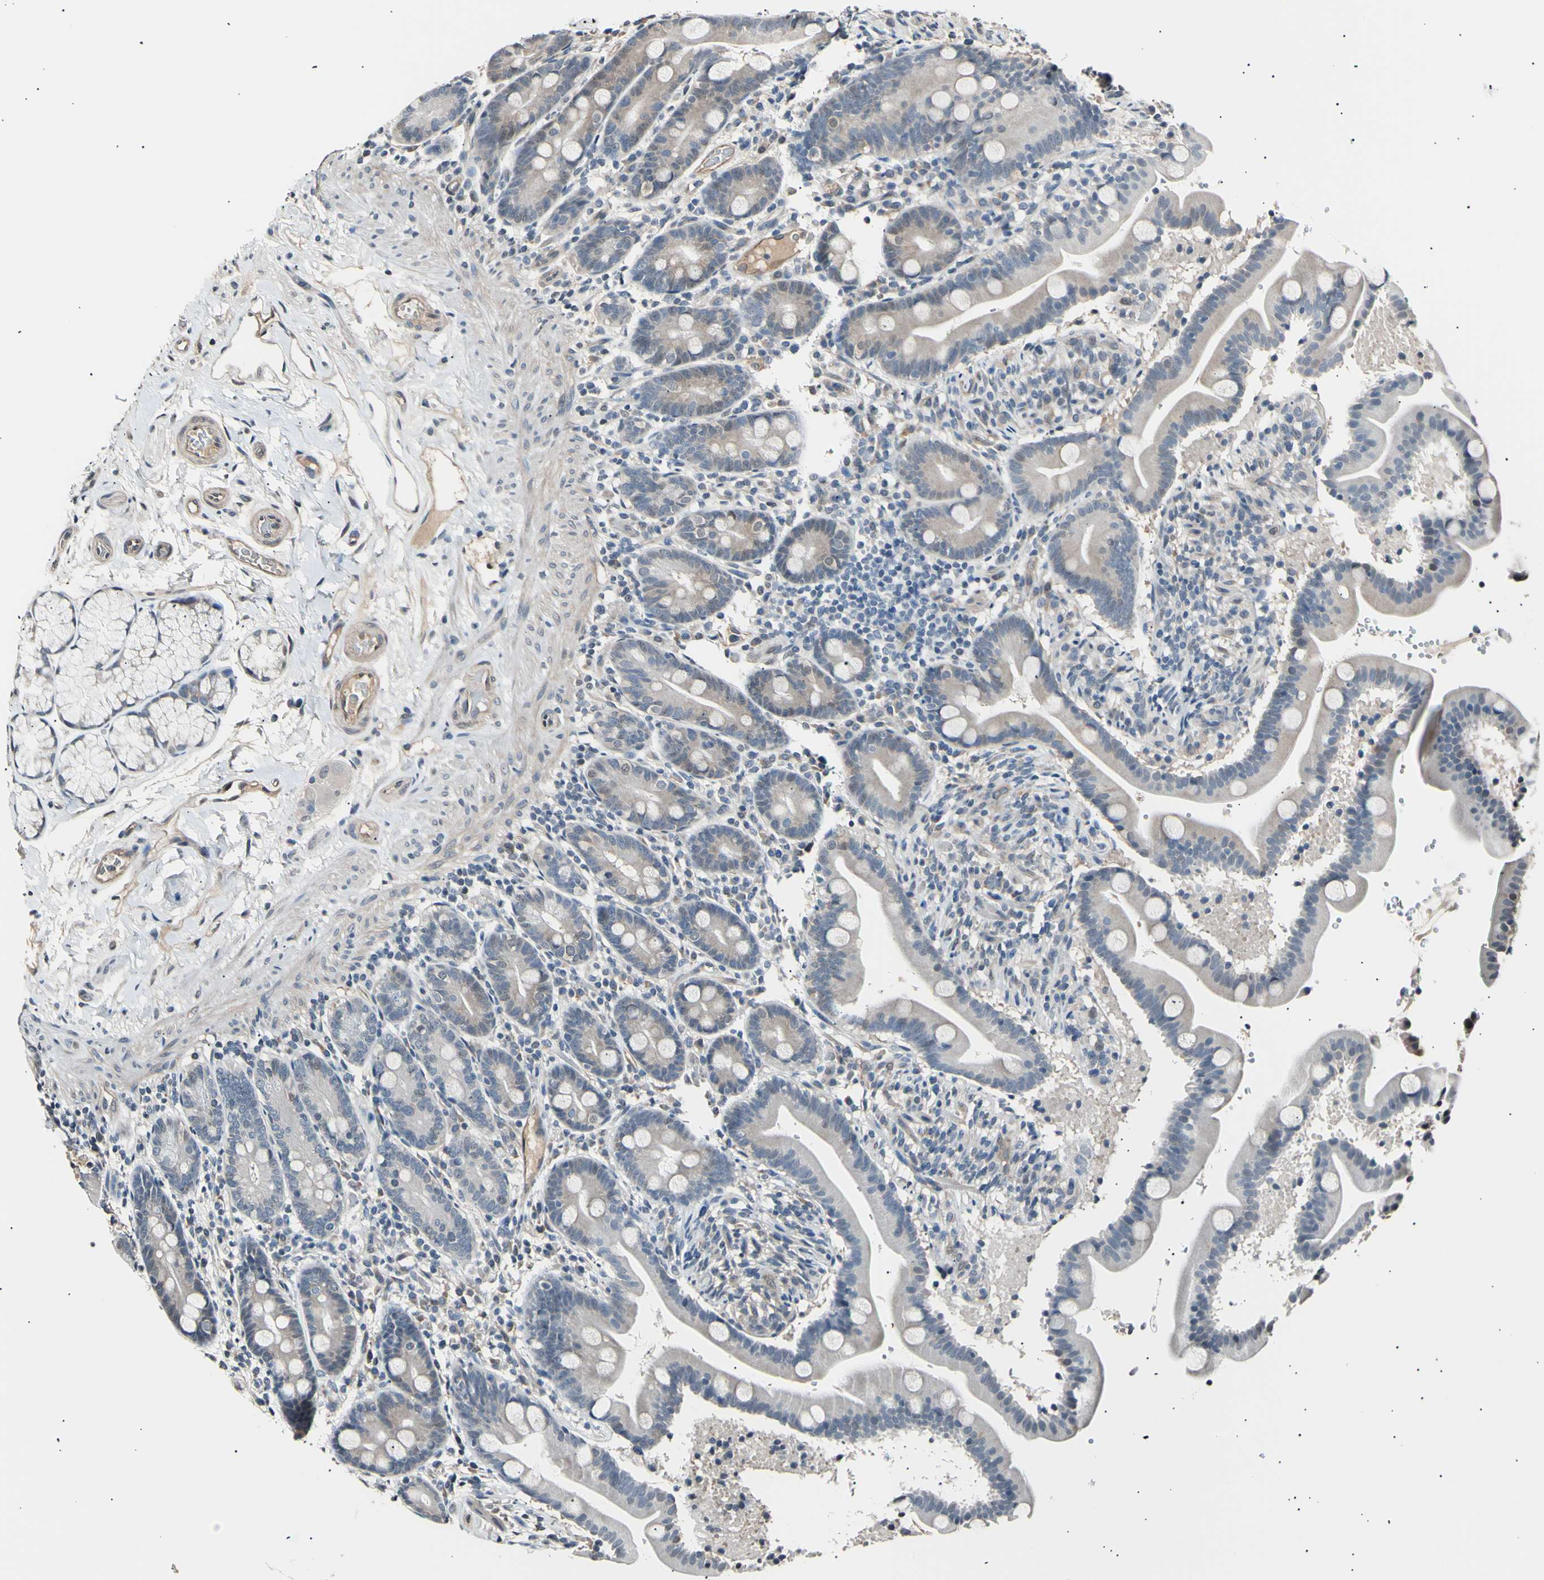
{"staining": {"intensity": "negative", "quantity": "none", "location": "none"}, "tissue": "duodenum", "cell_type": "Glandular cells", "image_type": "normal", "snomed": [{"axis": "morphology", "description": "Normal tissue, NOS"}, {"axis": "topography", "description": "Duodenum"}], "caption": "Micrograph shows no protein positivity in glandular cells of unremarkable duodenum. (IHC, brightfield microscopy, high magnification).", "gene": "AK1", "patient": {"sex": "male", "age": 54}}